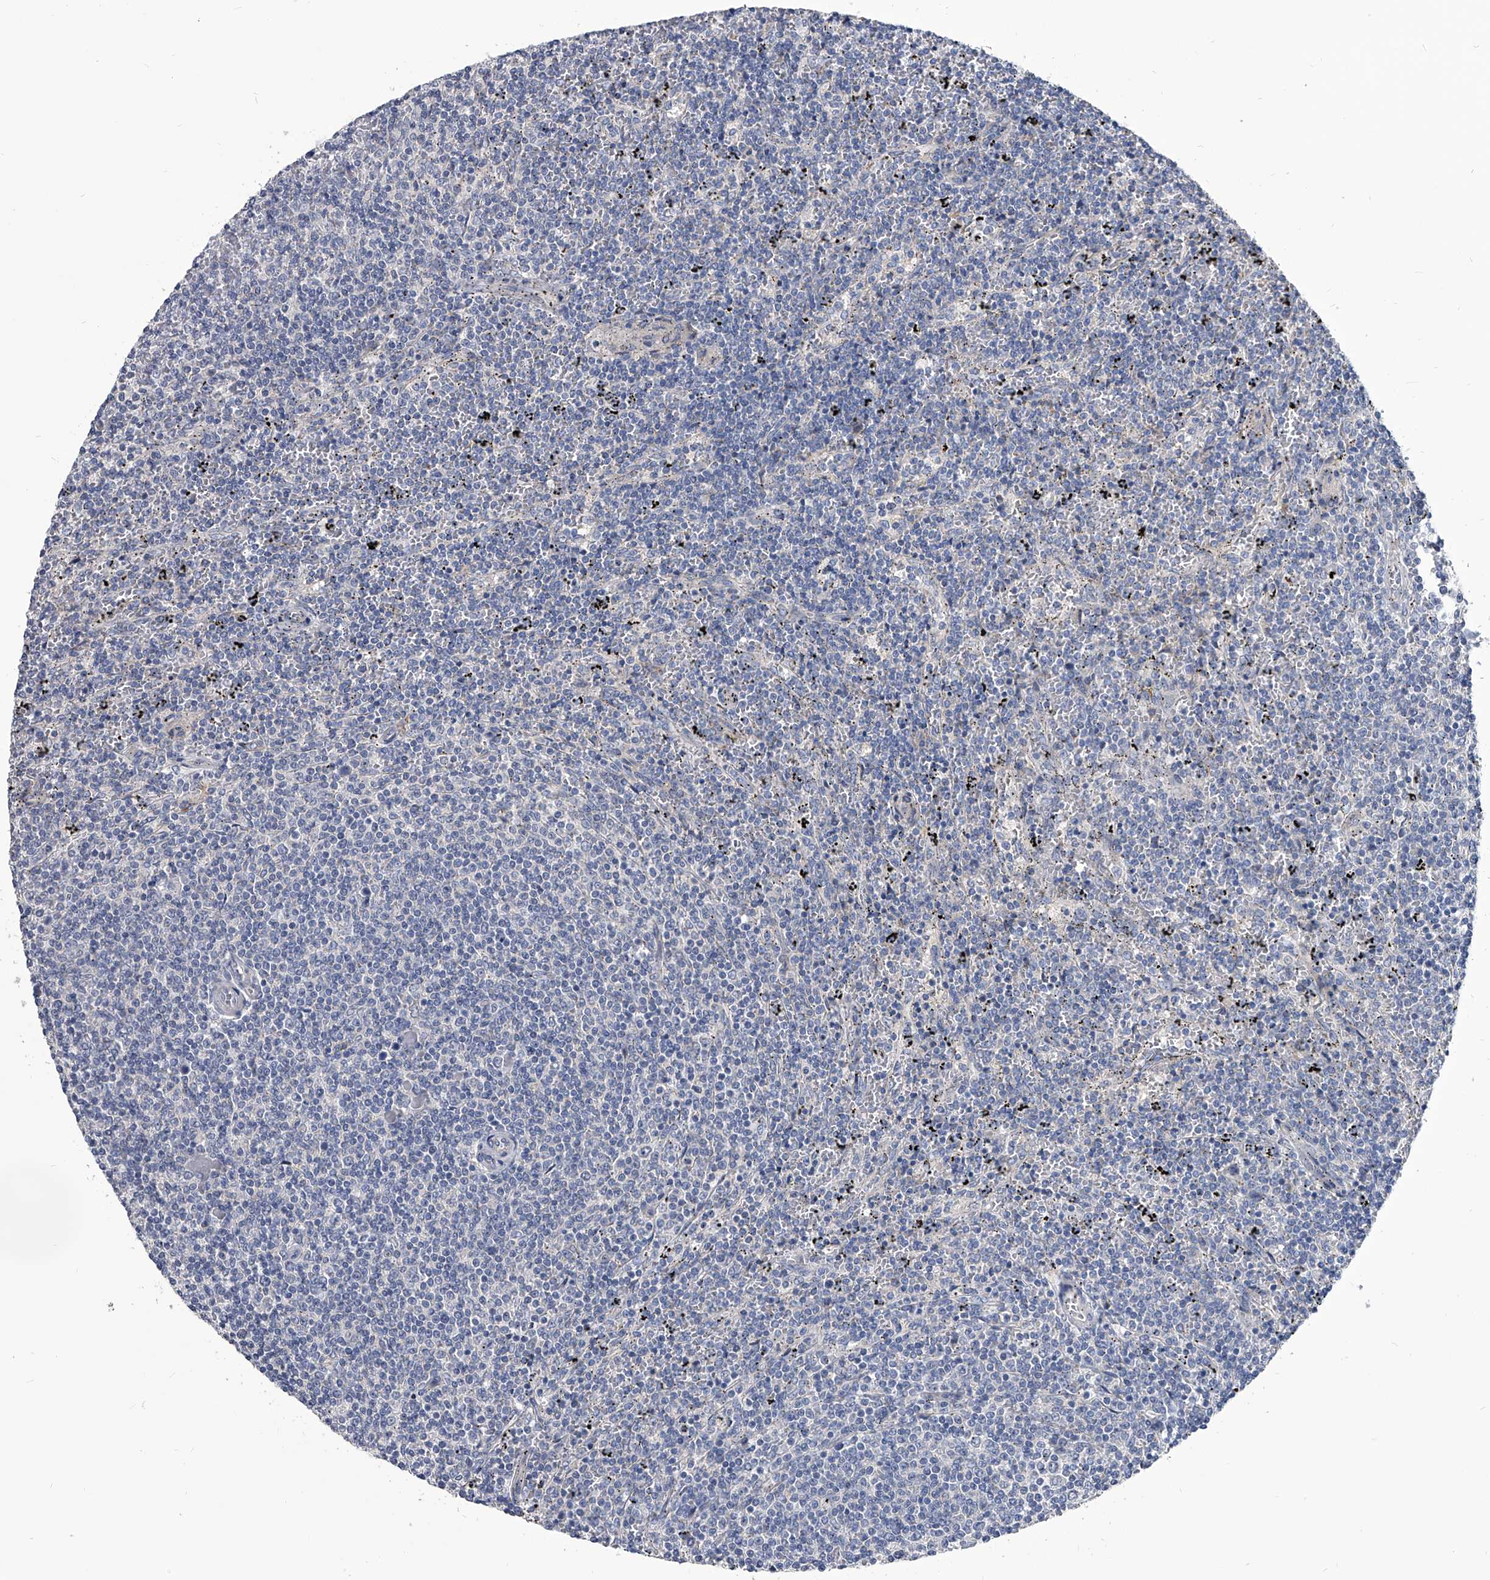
{"staining": {"intensity": "negative", "quantity": "none", "location": "none"}, "tissue": "lymphoma", "cell_type": "Tumor cells", "image_type": "cancer", "snomed": [{"axis": "morphology", "description": "Malignant lymphoma, non-Hodgkin's type, Low grade"}, {"axis": "topography", "description": "Spleen"}], "caption": "Immunohistochemistry (IHC) image of human malignant lymphoma, non-Hodgkin's type (low-grade) stained for a protein (brown), which demonstrates no positivity in tumor cells.", "gene": "SPP1", "patient": {"sex": "female", "age": 50}}